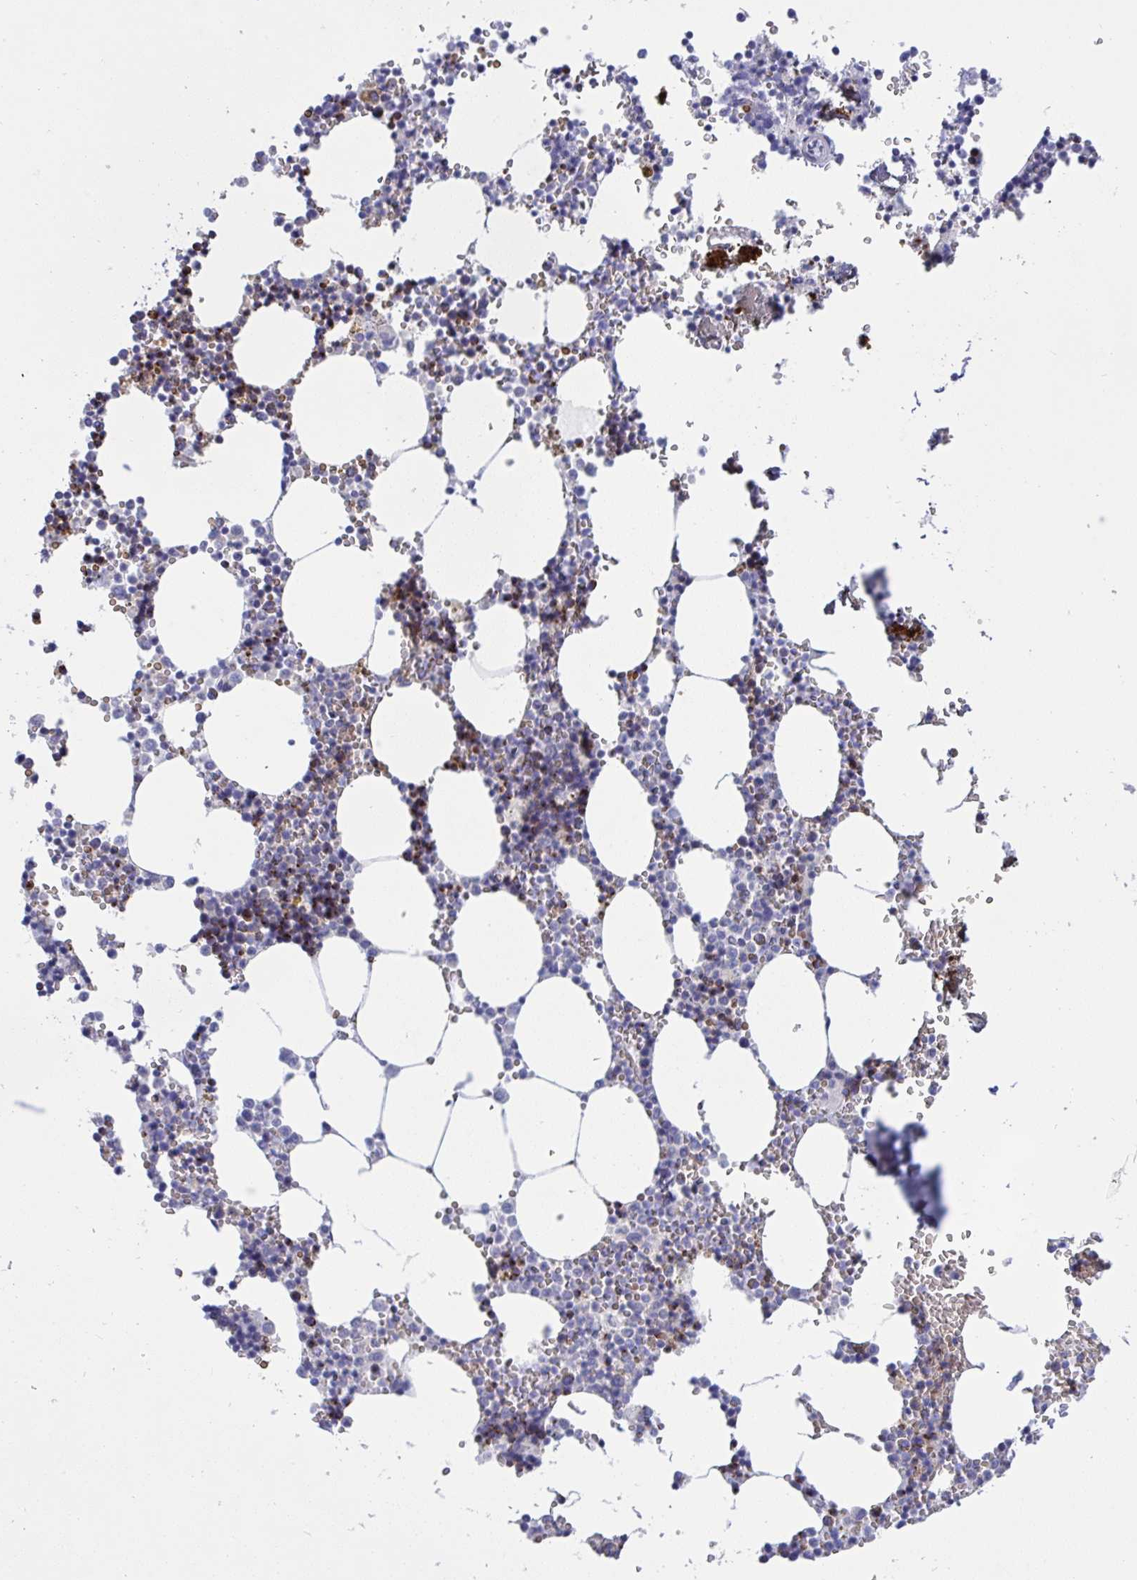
{"staining": {"intensity": "moderate", "quantity": "25%-75%", "location": "cytoplasmic/membranous"}, "tissue": "bone marrow", "cell_type": "Hematopoietic cells", "image_type": "normal", "snomed": [{"axis": "morphology", "description": "Normal tissue, NOS"}, {"axis": "topography", "description": "Bone marrow"}], "caption": "Bone marrow stained with DAB immunohistochemistry (IHC) exhibits medium levels of moderate cytoplasmic/membranous expression in about 25%-75% of hematopoietic cells.", "gene": "NTN1", "patient": {"sex": "male", "age": 54}}